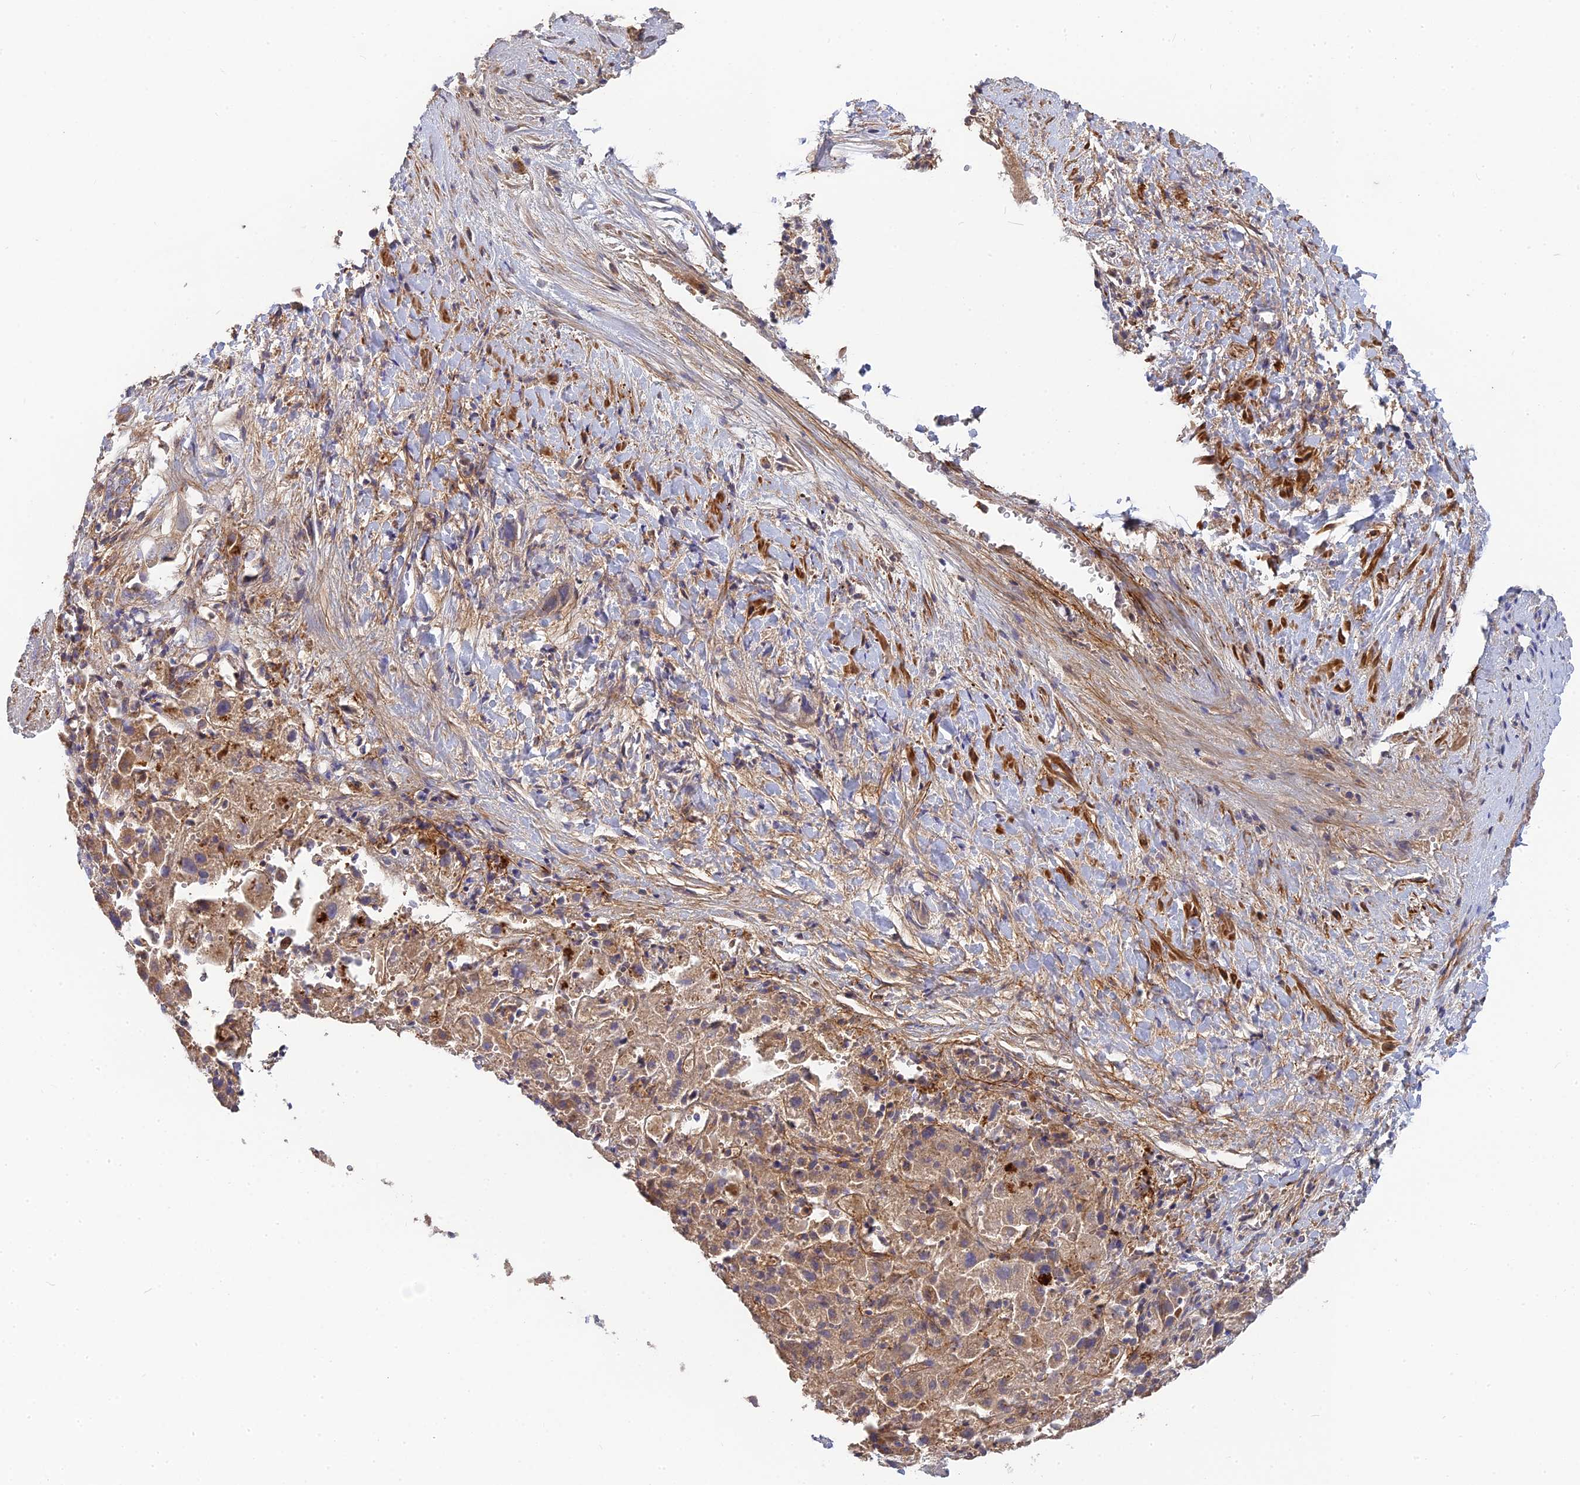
{"staining": {"intensity": "moderate", "quantity": ">75%", "location": "cytoplasmic/membranous"}, "tissue": "liver cancer", "cell_type": "Tumor cells", "image_type": "cancer", "snomed": [{"axis": "morphology", "description": "Cholangiocarcinoma"}, {"axis": "topography", "description": "Liver"}], "caption": "IHC of liver cancer (cholangiocarcinoma) exhibits medium levels of moderate cytoplasmic/membranous staining in about >75% of tumor cells.", "gene": "RPIA", "patient": {"sex": "female", "age": 52}}